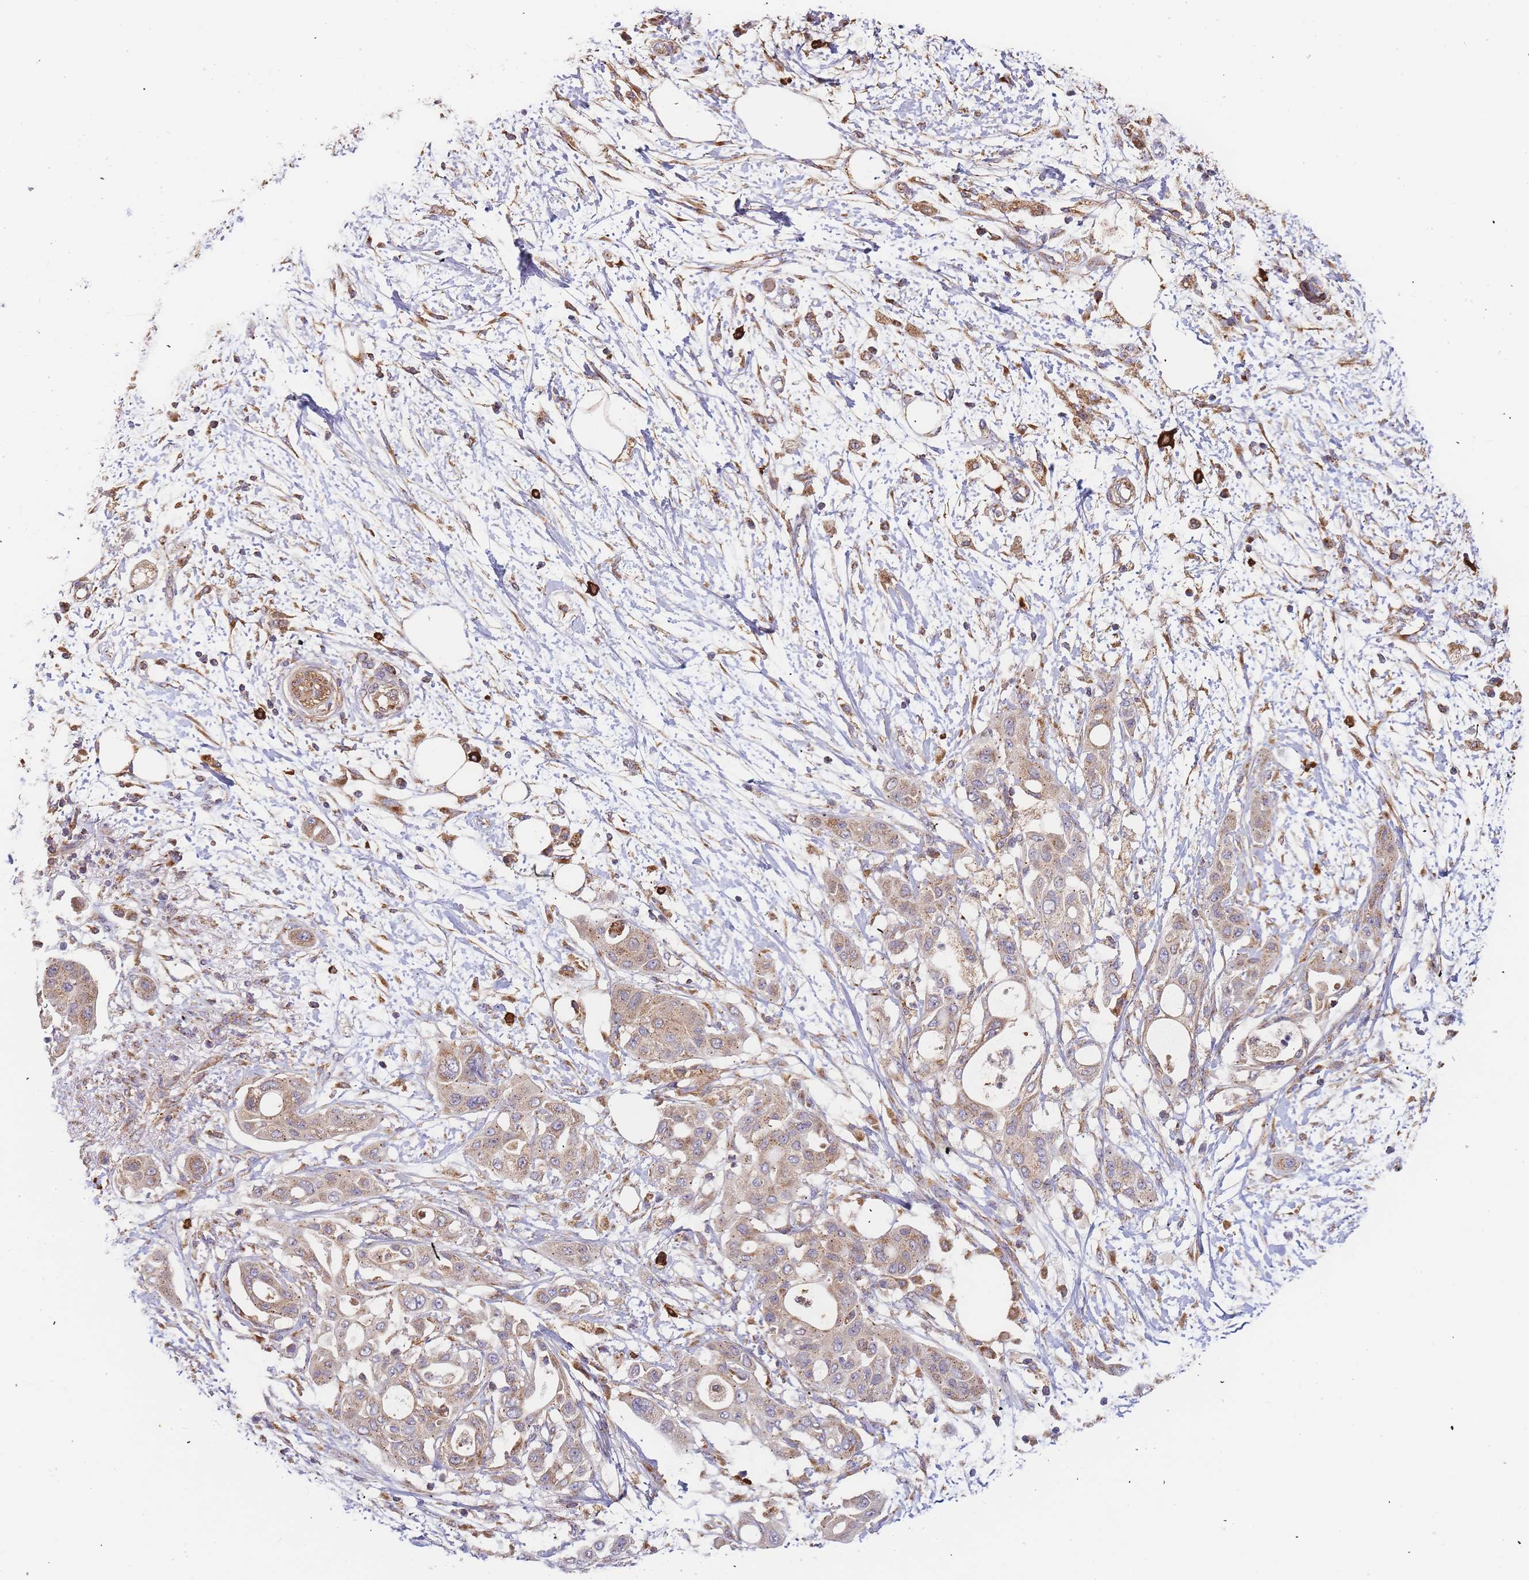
{"staining": {"intensity": "moderate", "quantity": ">75%", "location": "cytoplasmic/membranous"}, "tissue": "pancreatic cancer", "cell_type": "Tumor cells", "image_type": "cancer", "snomed": [{"axis": "morphology", "description": "Adenocarcinoma, NOS"}, {"axis": "topography", "description": "Pancreas"}], "caption": "Immunohistochemistry (IHC) (DAB (3,3'-diaminobenzidine)) staining of human pancreatic adenocarcinoma demonstrates moderate cytoplasmic/membranous protein expression in about >75% of tumor cells. The staining was performed using DAB to visualize the protein expression in brown, while the nuclei were stained in blue with hematoxylin (Magnification: 20x).", "gene": "ADCY9", "patient": {"sex": "male", "age": 68}}